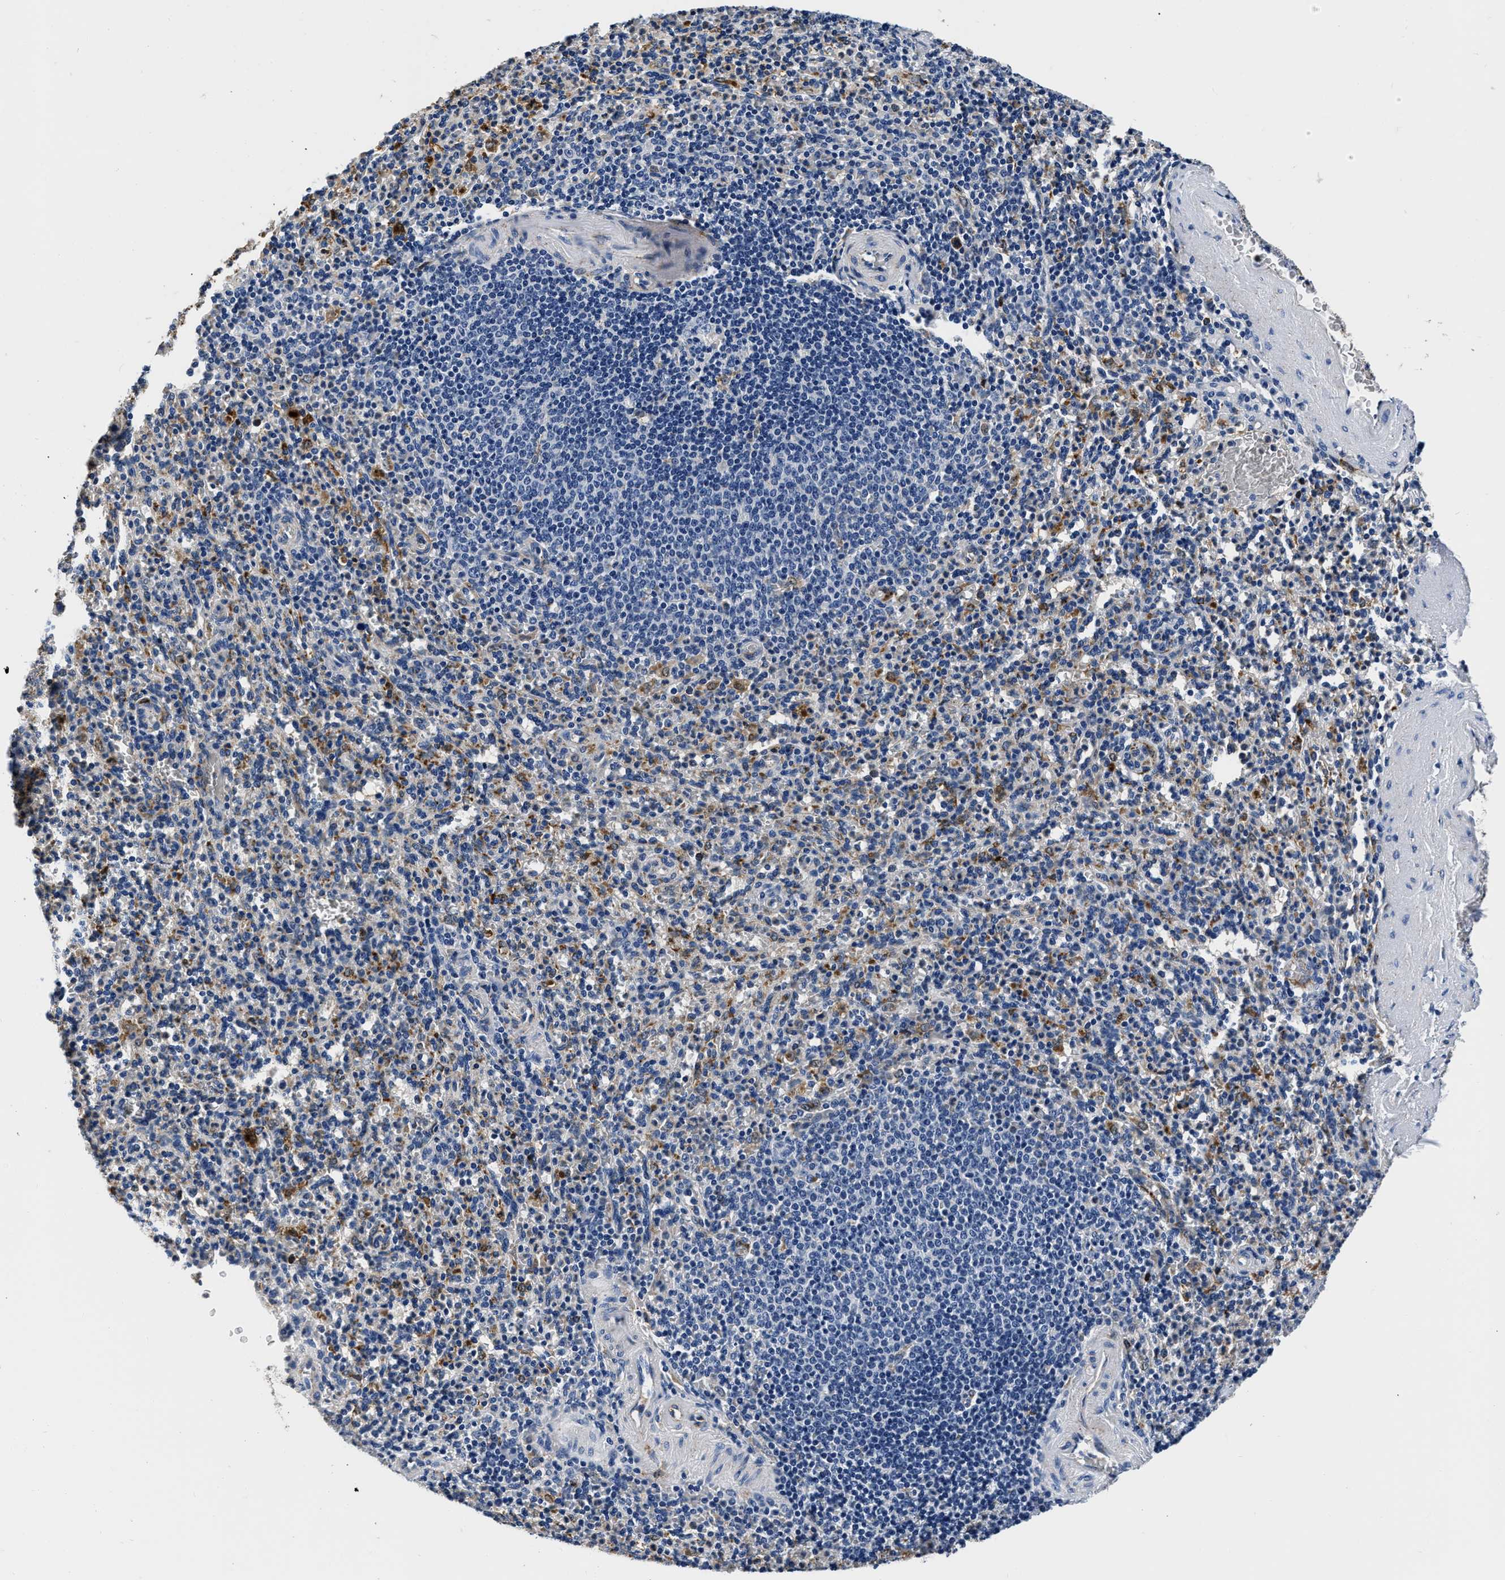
{"staining": {"intensity": "negative", "quantity": "none", "location": "none"}, "tissue": "spleen", "cell_type": "Cells in red pulp", "image_type": "normal", "snomed": [{"axis": "morphology", "description": "Normal tissue, NOS"}, {"axis": "topography", "description": "Spleen"}], "caption": "This is an immunohistochemistry (IHC) histopathology image of benign human spleen. There is no positivity in cells in red pulp.", "gene": "GRN", "patient": {"sex": "male", "age": 36}}